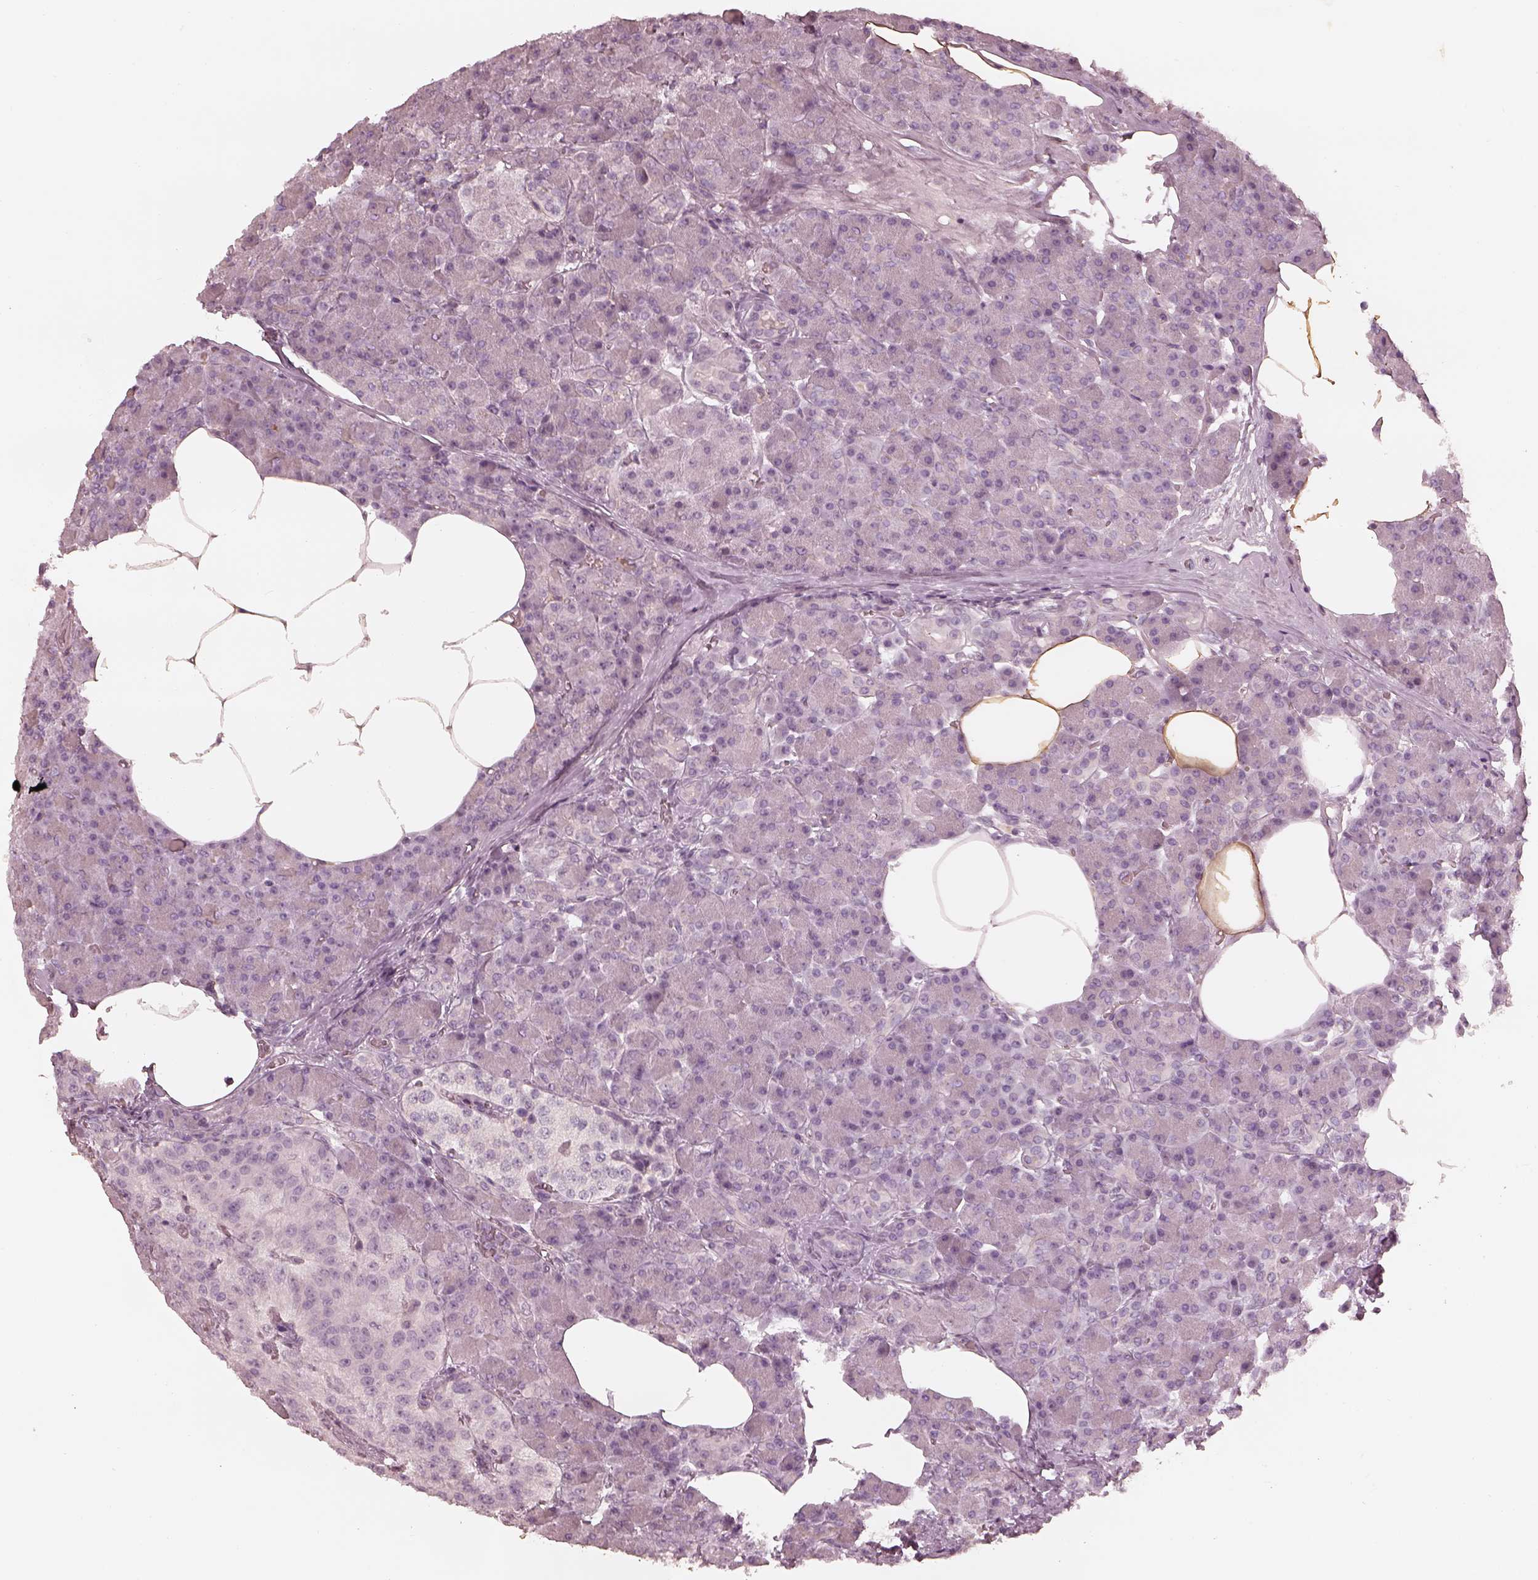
{"staining": {"intensity": "negative", "quantity": "none", "location": "none"}, "tissue": "pancreas", "cell_type": "Exocrine glandular cells", "image_type": "normal", "snomed": [{"axis": "morphology", "description": "Normal tissue, NOS"}, {"axis": "topography", "description": "Pancreas"}], "caption": "Pancreas stained for a protein using immunohistochemistry (IHC) reveals no staining exocrine glandular cells.", "gene": "ADRB3", "patient": {"sex": "female", "age": 45}}